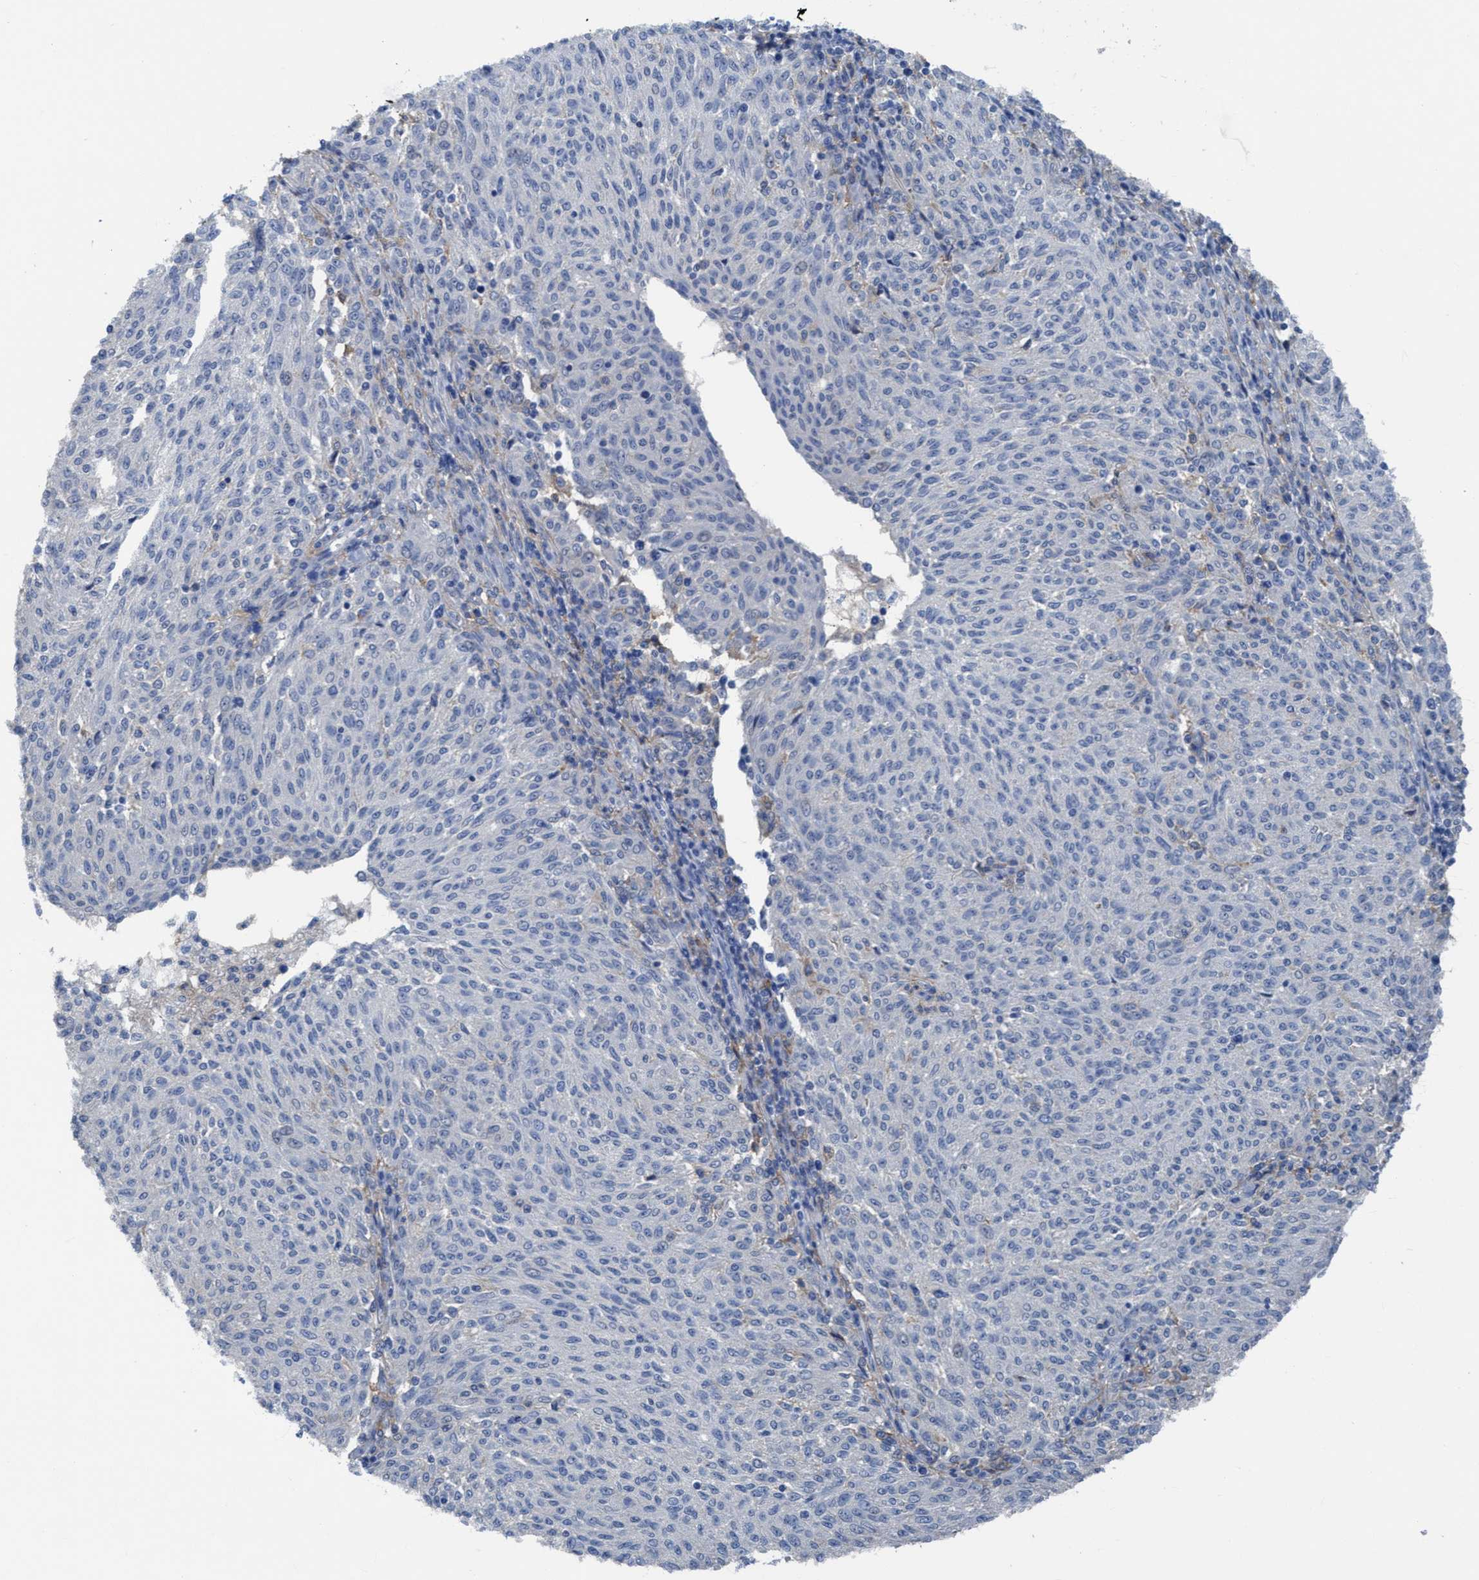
{"staining": {"intensity": "negative", "quantity": "none", "location": "none"}, "tissue": "melanoma", "cell_type": "Tumor cells", "image_type": "cancer", "snomed": [{"axis": "morphology", "description": "Malignant melanoma, NOS"}, {"axis": "topography", "description": "Skin"}], "caption": "The photomicrograph exhibits no significant staining in tumor cells of malignant melanoma. (DAB (3,3'-diaminobenzidine) immunohistochemistry (IHC) with hematoxylin counter stain).", "gene": "DNAI1", "patient": {"sex": "female", "age": 72}}